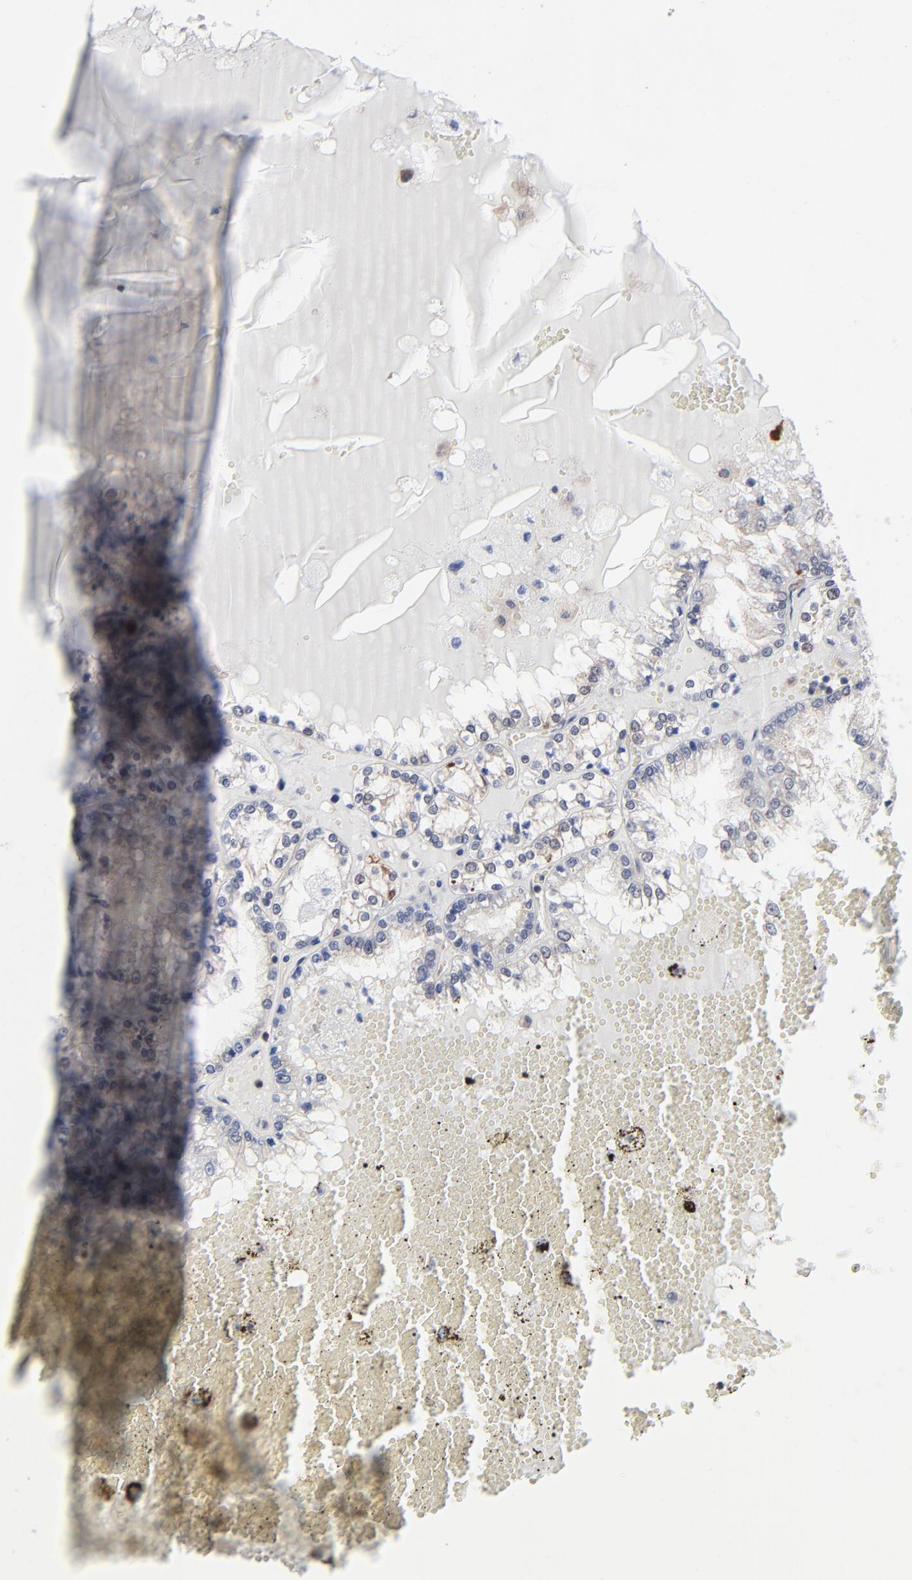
{"staining": {"intensity": "weak", "quantity": "25%-75%", "location": "cytoplasmic/membranous"}, "tissue": "renal cancer", "cell_type": "Tumor cells", "image_type": "cancer", "snomed": [{"axis": "morphology", "description": "Adenocarcinoma, NOS"}, {"axis": "topography", "description": "Kidney"}], "caption": "Adenocarcinoma (renal) was stained to show a protein in brown. There is low levels of weak cytoplasmic/membranous staining in about 25%-75% of tumor cells.", "gene": "MAP2K1", "patient": {"sex": "female", "age": 56}}